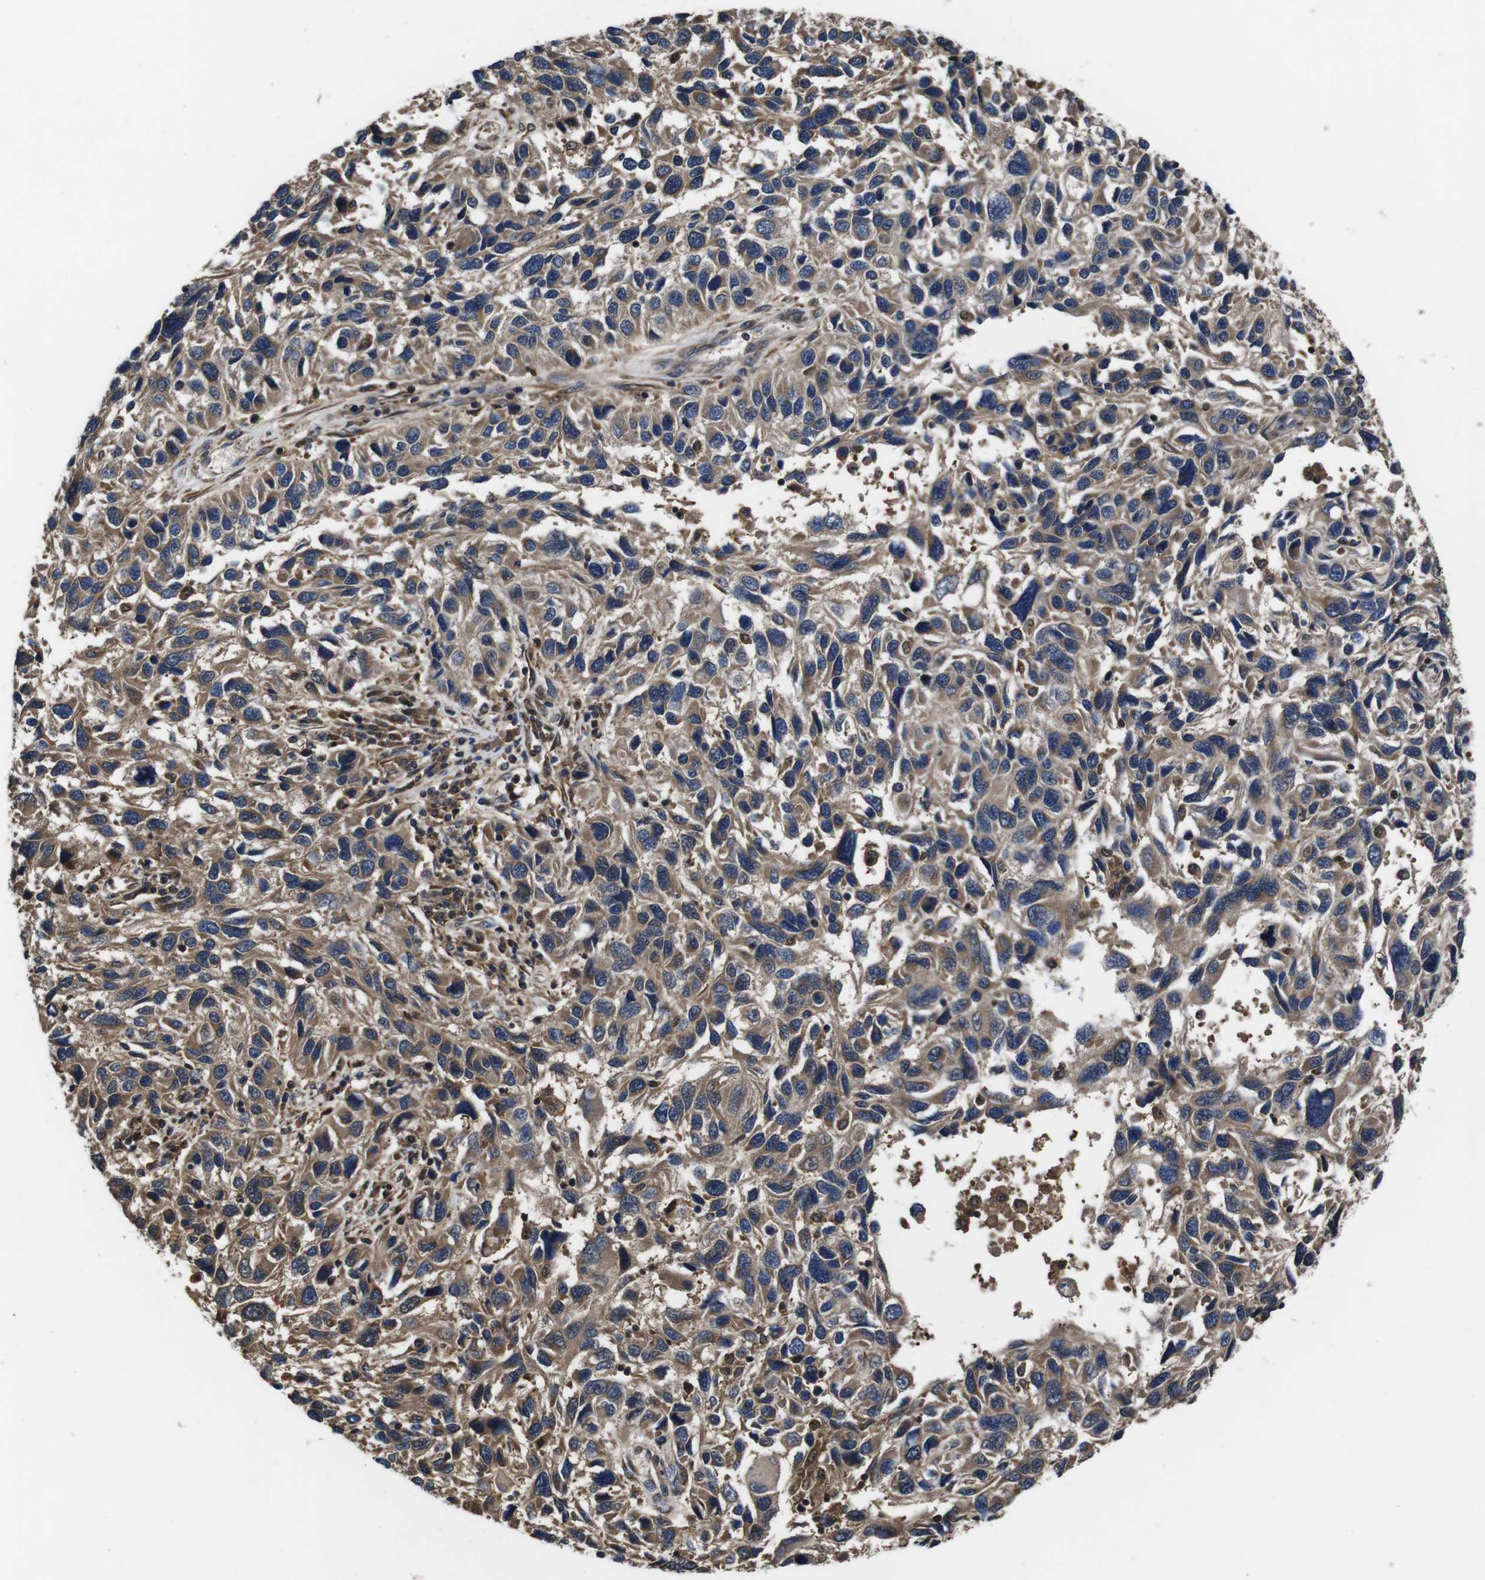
{"staining": {"intensity": "moderate", "quantity": ">75%", "location": "cytoplasmic/membranous"}, "tissue": "melanoma", "cell_type": "Tumor cells", "image_type": "cancer", "snomed": [{"axis": "morphology", "description": "Malignant melanoma, NOS"}, {"axis": "topography", "description": "Skin"}], "caption": "Immunohistochemistry (IHC) of human malignant melanoma reveals medium levels of moderate cytoplasmic/membranous positivity in approximately >75% of tumor cells.", "gene": "CXCL11", "patient": {"sex": "male", "age": 53}}